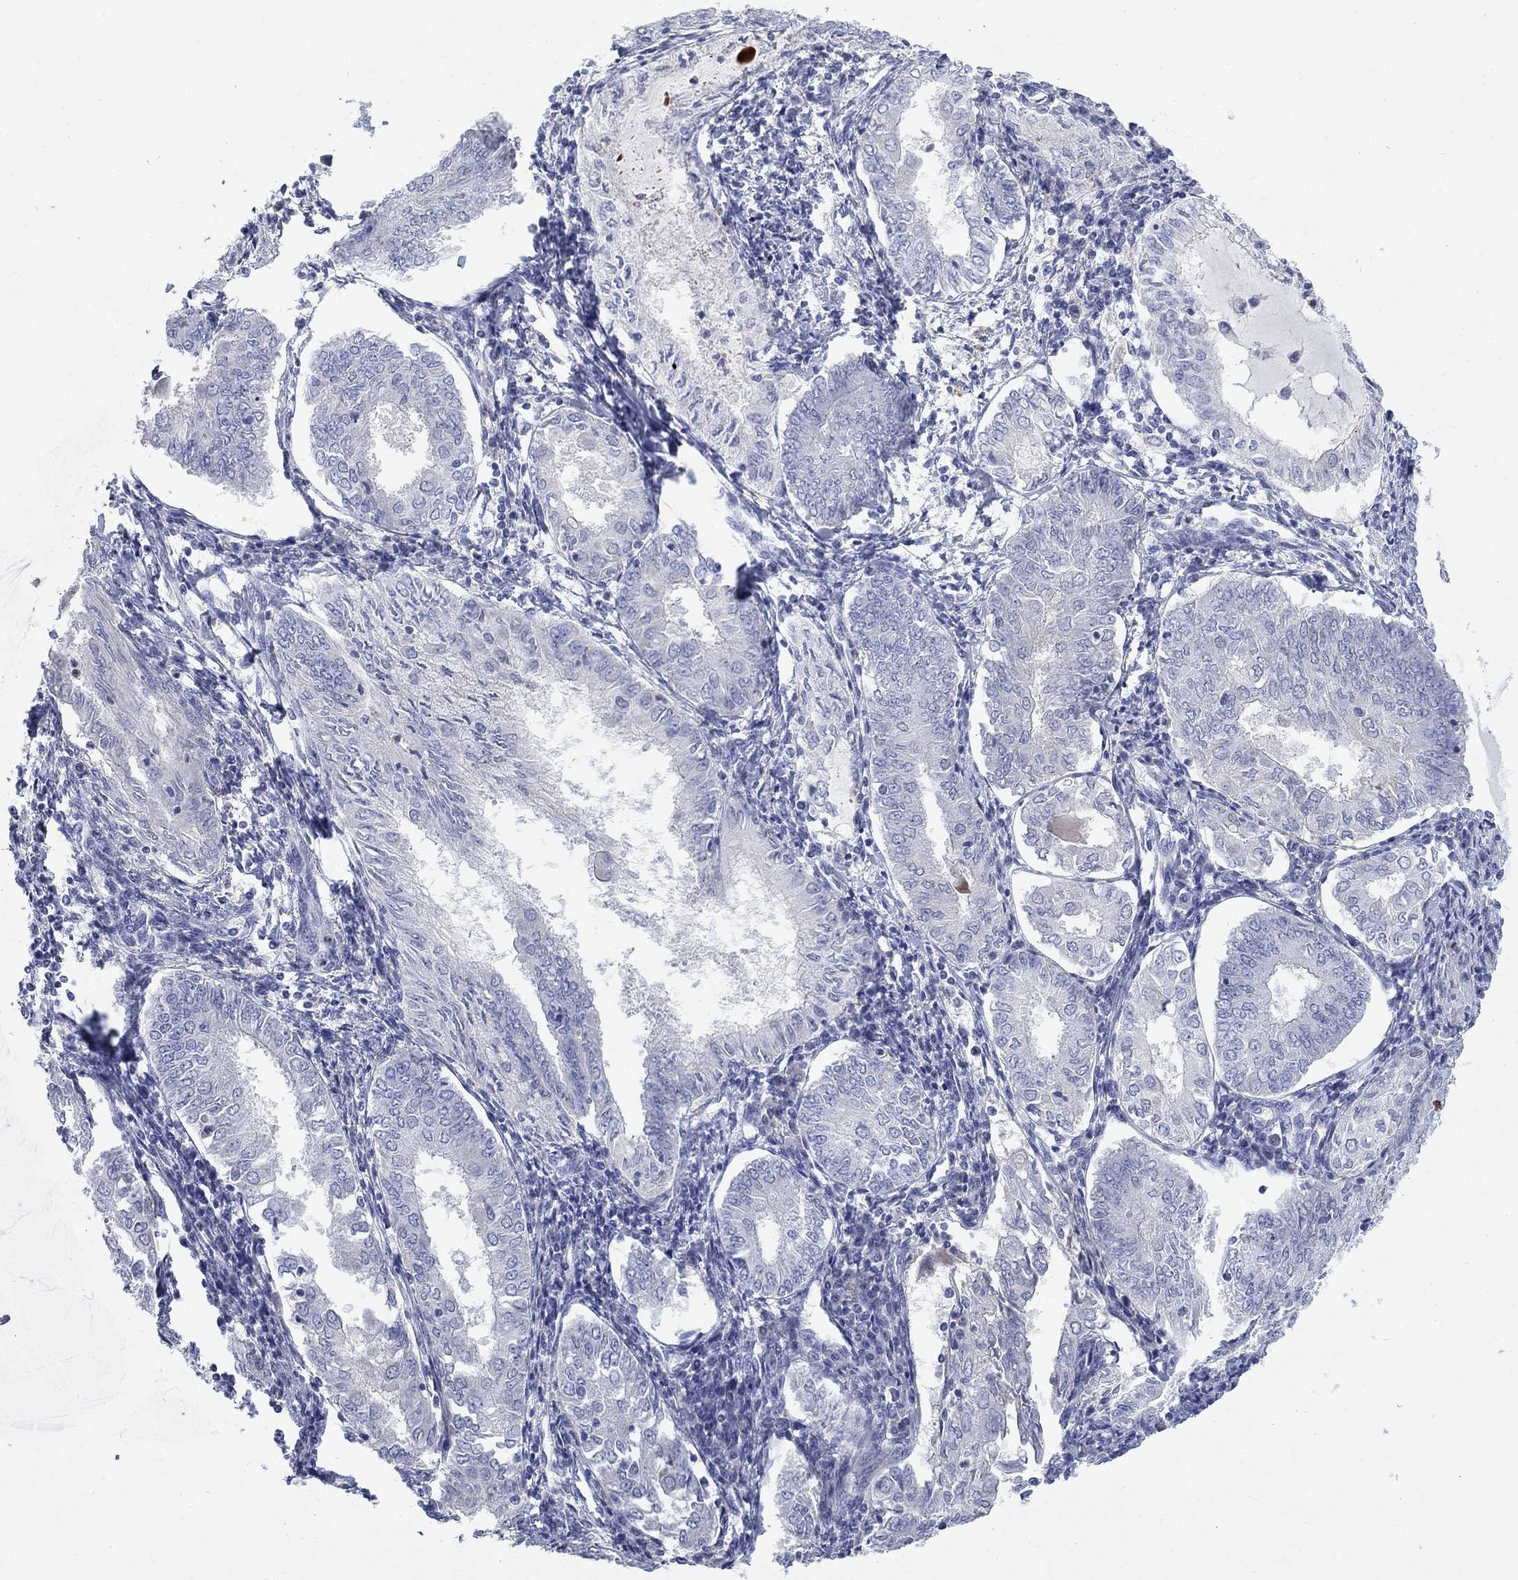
{"staining": {"intensity": "negative", "quantity": "none", "location": "none"}, "tissue": "endometrial cancer", "cell_type": "Tumor cells", "image_type": "cancer", "snomed": [{"axis": "morphology", "description": "Adenocarcinoma, NOS"}, {"axis": "topography", "description": "Endometrium"}], "caption": "Endometrial cancer was stained to show a protein in brown. There is no significant expression in tumor cells.", "gene": "TMEM249", "patient": {"sex": "female", "age": 68}}